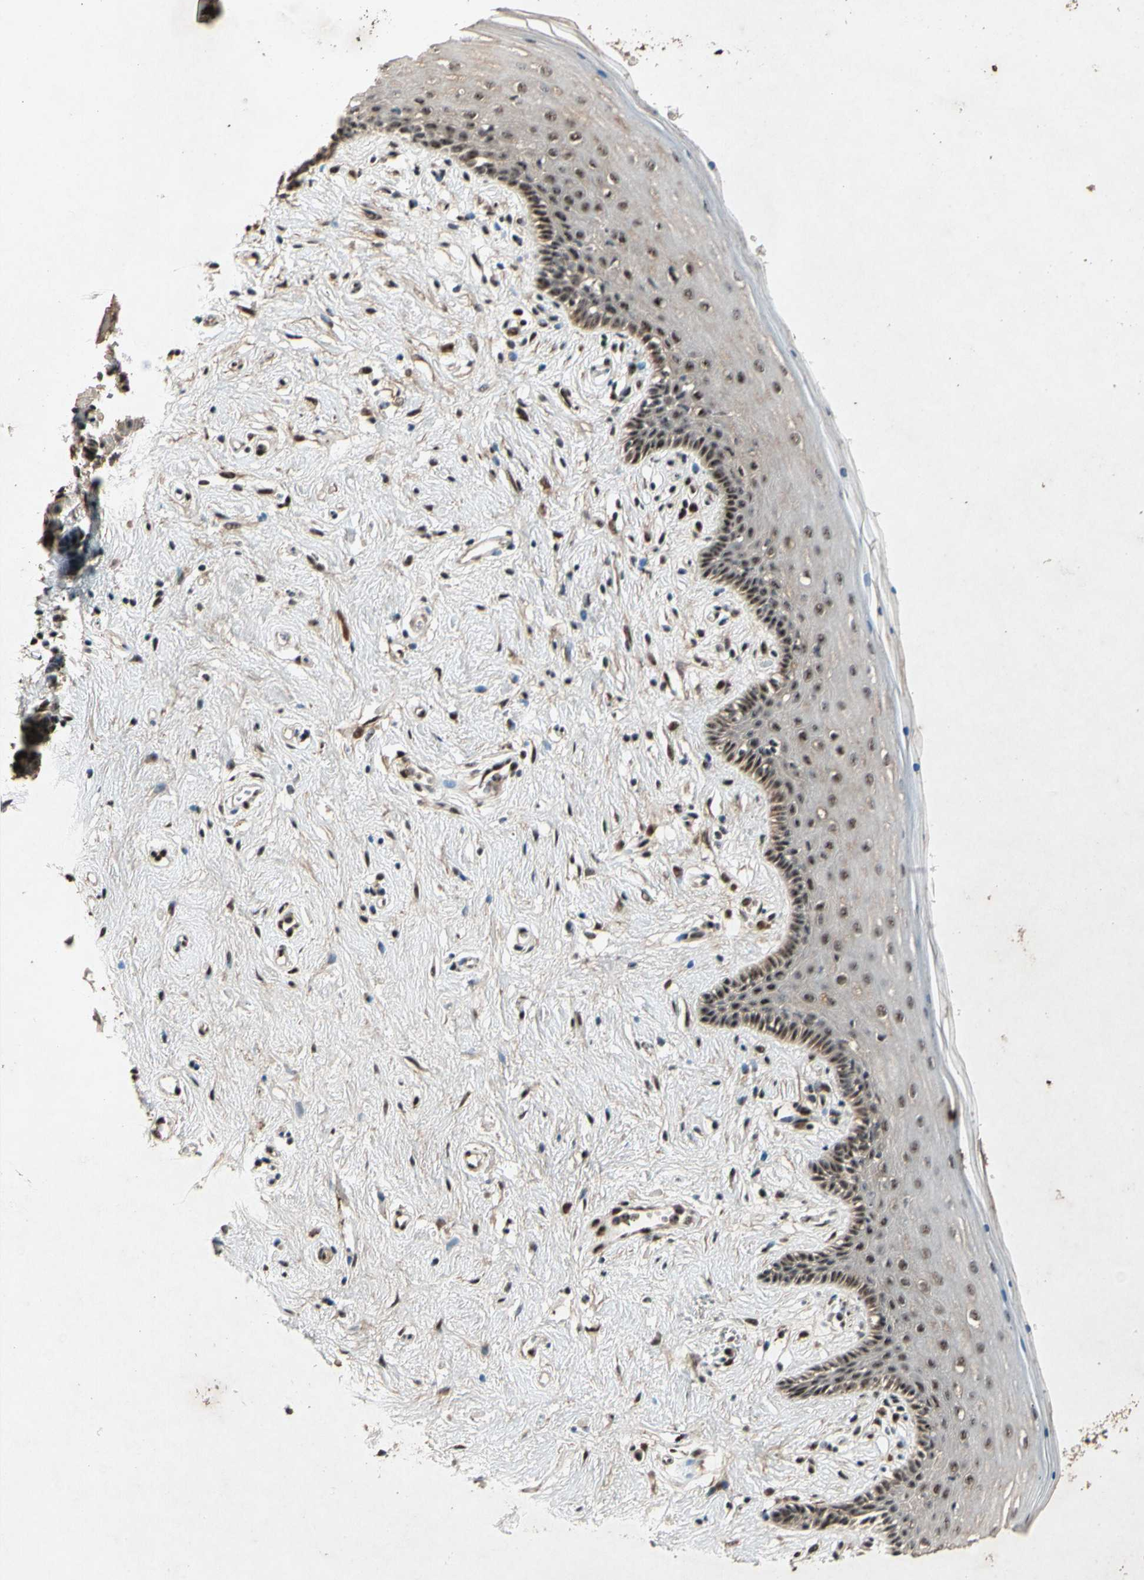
{"staining": {"intensity": "moderate", "quantity": "25%-75%", "location": "cytoplasmic/membranous,nuclear"}, "tissue": "vagina", "cell_type": "Squamous epithelial cells", "image_type": "normal", "snomed": [{"axis": "morphology", "description": "Normal tissue, NOS"}, {"axis": "topography", "description": "Vagina"}], "caption": "Protein staining of unremarkable vagina reveals moderate cytoplasmic/membranous,nuclear positivity in approximately 25%-75% of squamous epithelial cells. Immunohistochemistry stains the protein in brown and the nuclei are stained blue.", "gene": "PML", "patient": {"sex": "female", "age": 44}}